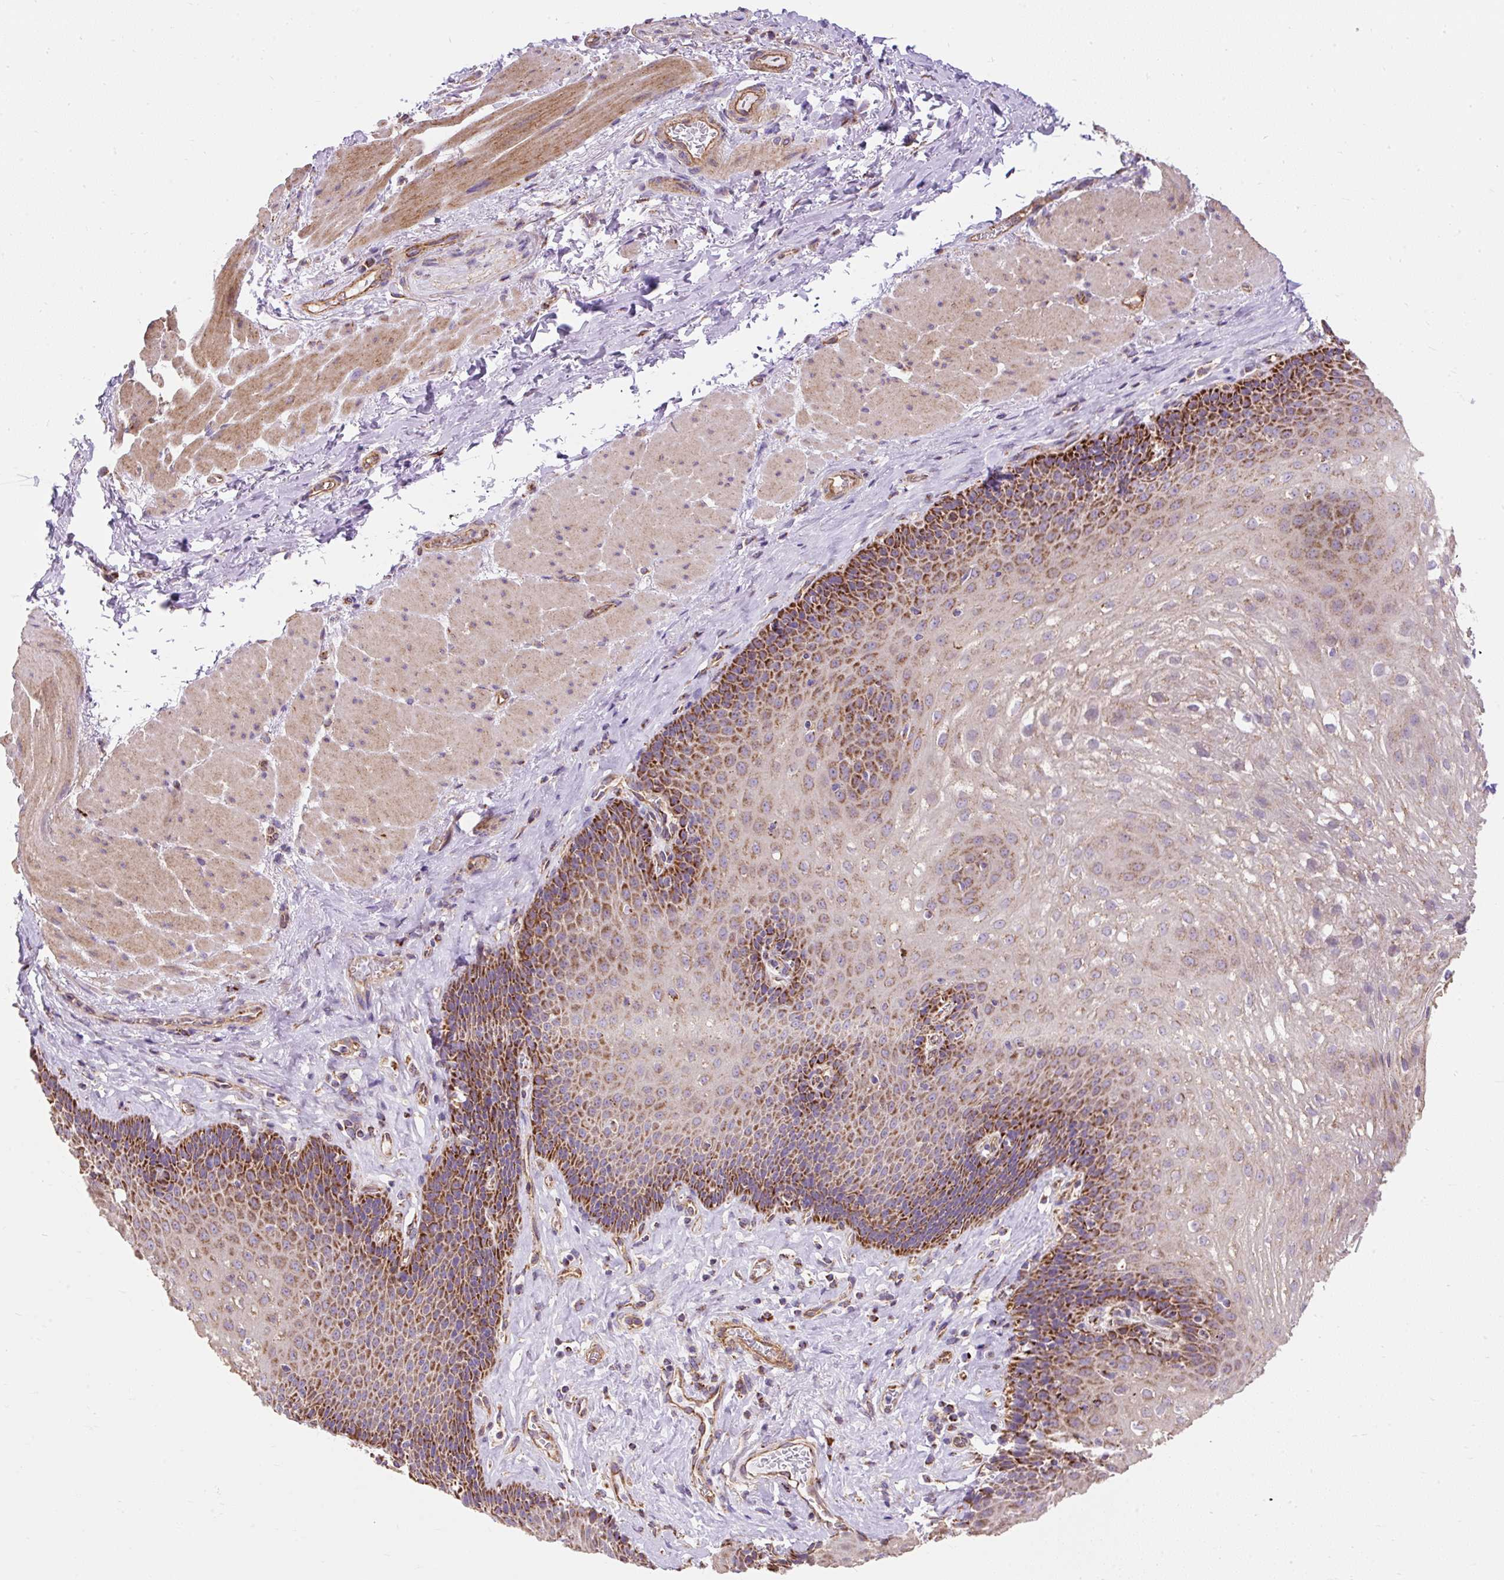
{"staining": {"intensity": "strong", "quantity": "25%-75%", "location": "cytoplasmic/membranous"}, "tissue": "esophagus", "cell_type": "Squamous epithelial cells", "image_type": "normal", "snomed": [{"axis": "morphology", "description": "Normal tissue, NOS"}, {"axis": "topography", "description": "Esophagus"}], "caption": "Immunohistochemistry (IHC) photomicrograph of normal esophagus stained for a protein (brown), which shows high levels of strong cytoplasmic/membranous staining in about 25%-75% of squamous epithelial cells.", "gene": "CEP290", "patient": {"sex": "female", "age": 66}}